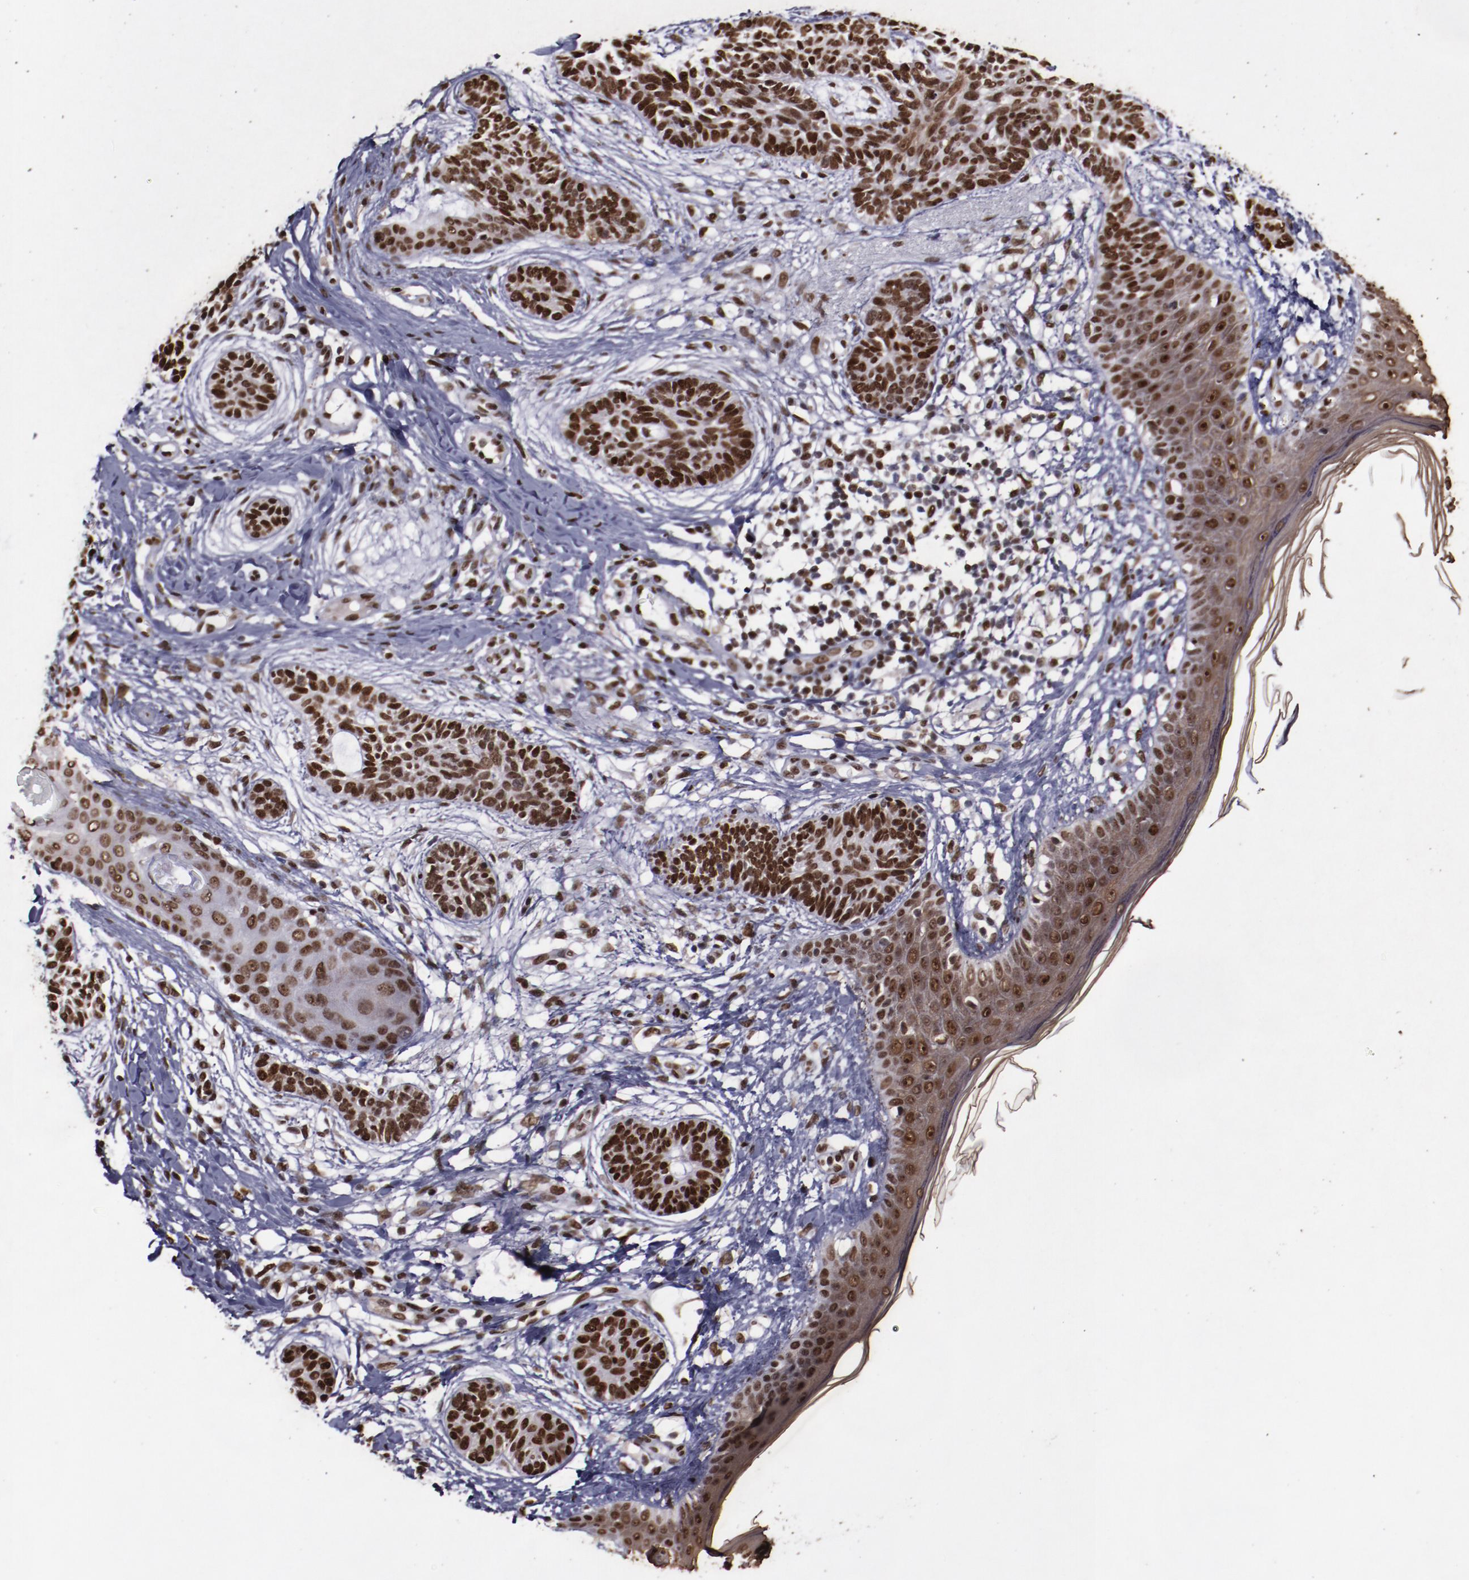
{"staining": {"intensity": "strong", "quantity": ">75%", "location": "nuclear"}, "tissue": "skin cancer", "cell_type": "Tumor cells", "image_type": "cancer", "snomed": [{"axis": "morphology", "description": "Normal tissue, NOS"}, {"axis": "morphology", "description": "Basal cell carcinoma"}, {"axis": "topography", "description": "Skin"}], "caption": "Immunohistochemical staining of basal cell carcinoma (skin) shows high levels of strong nuclear protein positivity in about >75% of tumor cells. The staining was performed using DAB, with brown indicating positive protein expression. Nuclei are stained blue with hematoxylin.", "gene": "APEX1", "patient": {"sex": "male", "age": 63}}